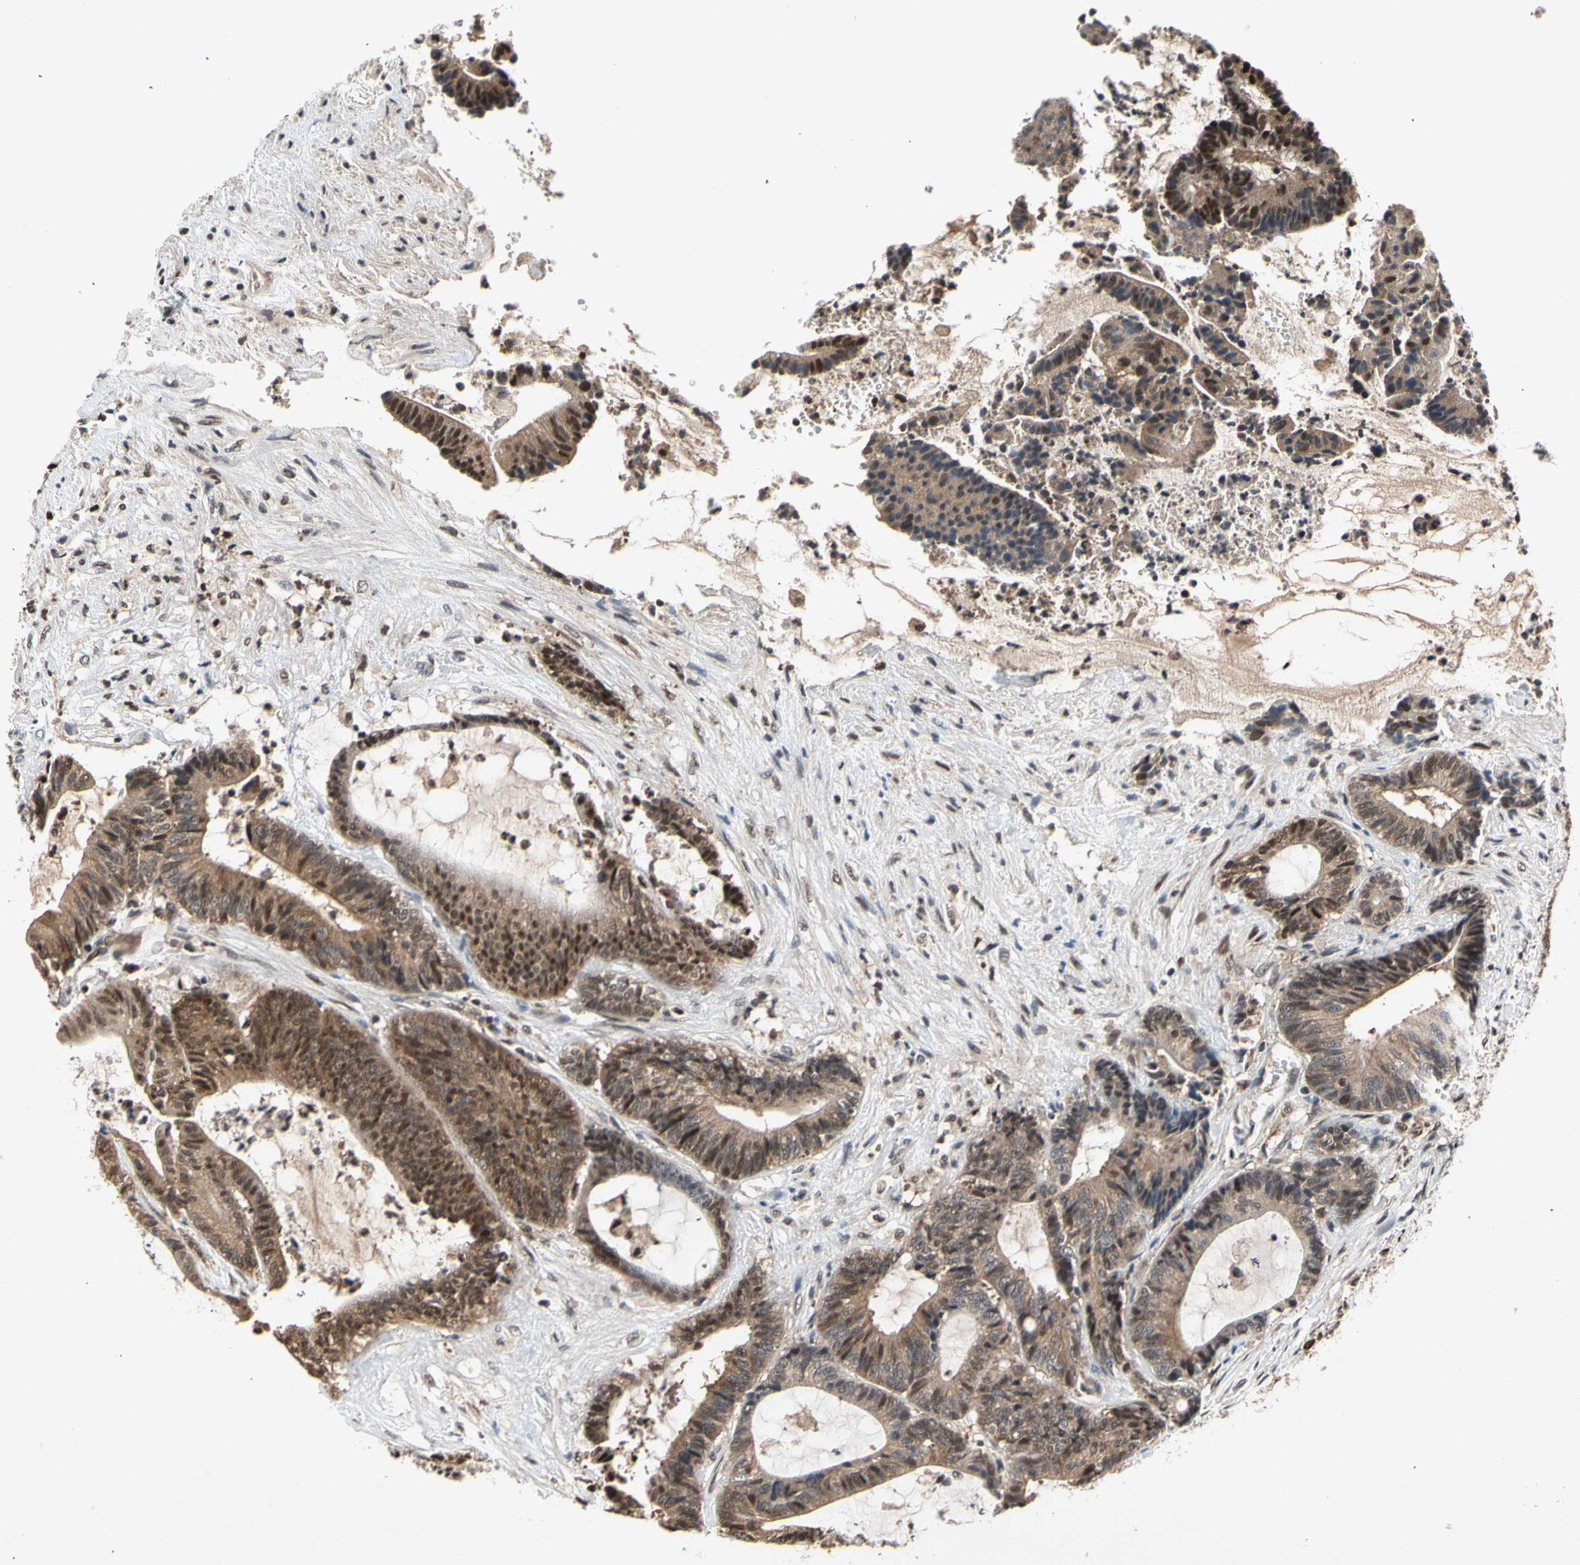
{"staining": {"intensity": "moderate", "quantity": "25%-75%", "location": "cytoplasmic/membranous,nuclear"}, "tissue": "colorectal cancer", "cell_type": "Tumor cells", "image_type": "cancer", "snomed": [{"axis": "morphology", "description": "Adenocarcinoma, NOS"}, {"axis": "topography", "description": "Colon"}], "caption": "IHC image of adenocarcinoma (colorectal) stained for a protein (brown), which demonstrates medium levels of moderate cytoplasmic/membranous and nuclear staining in about 25%-75% of tumor cells.", "gene": "GSR", "patient": {"sex": "female", "age": 84}}